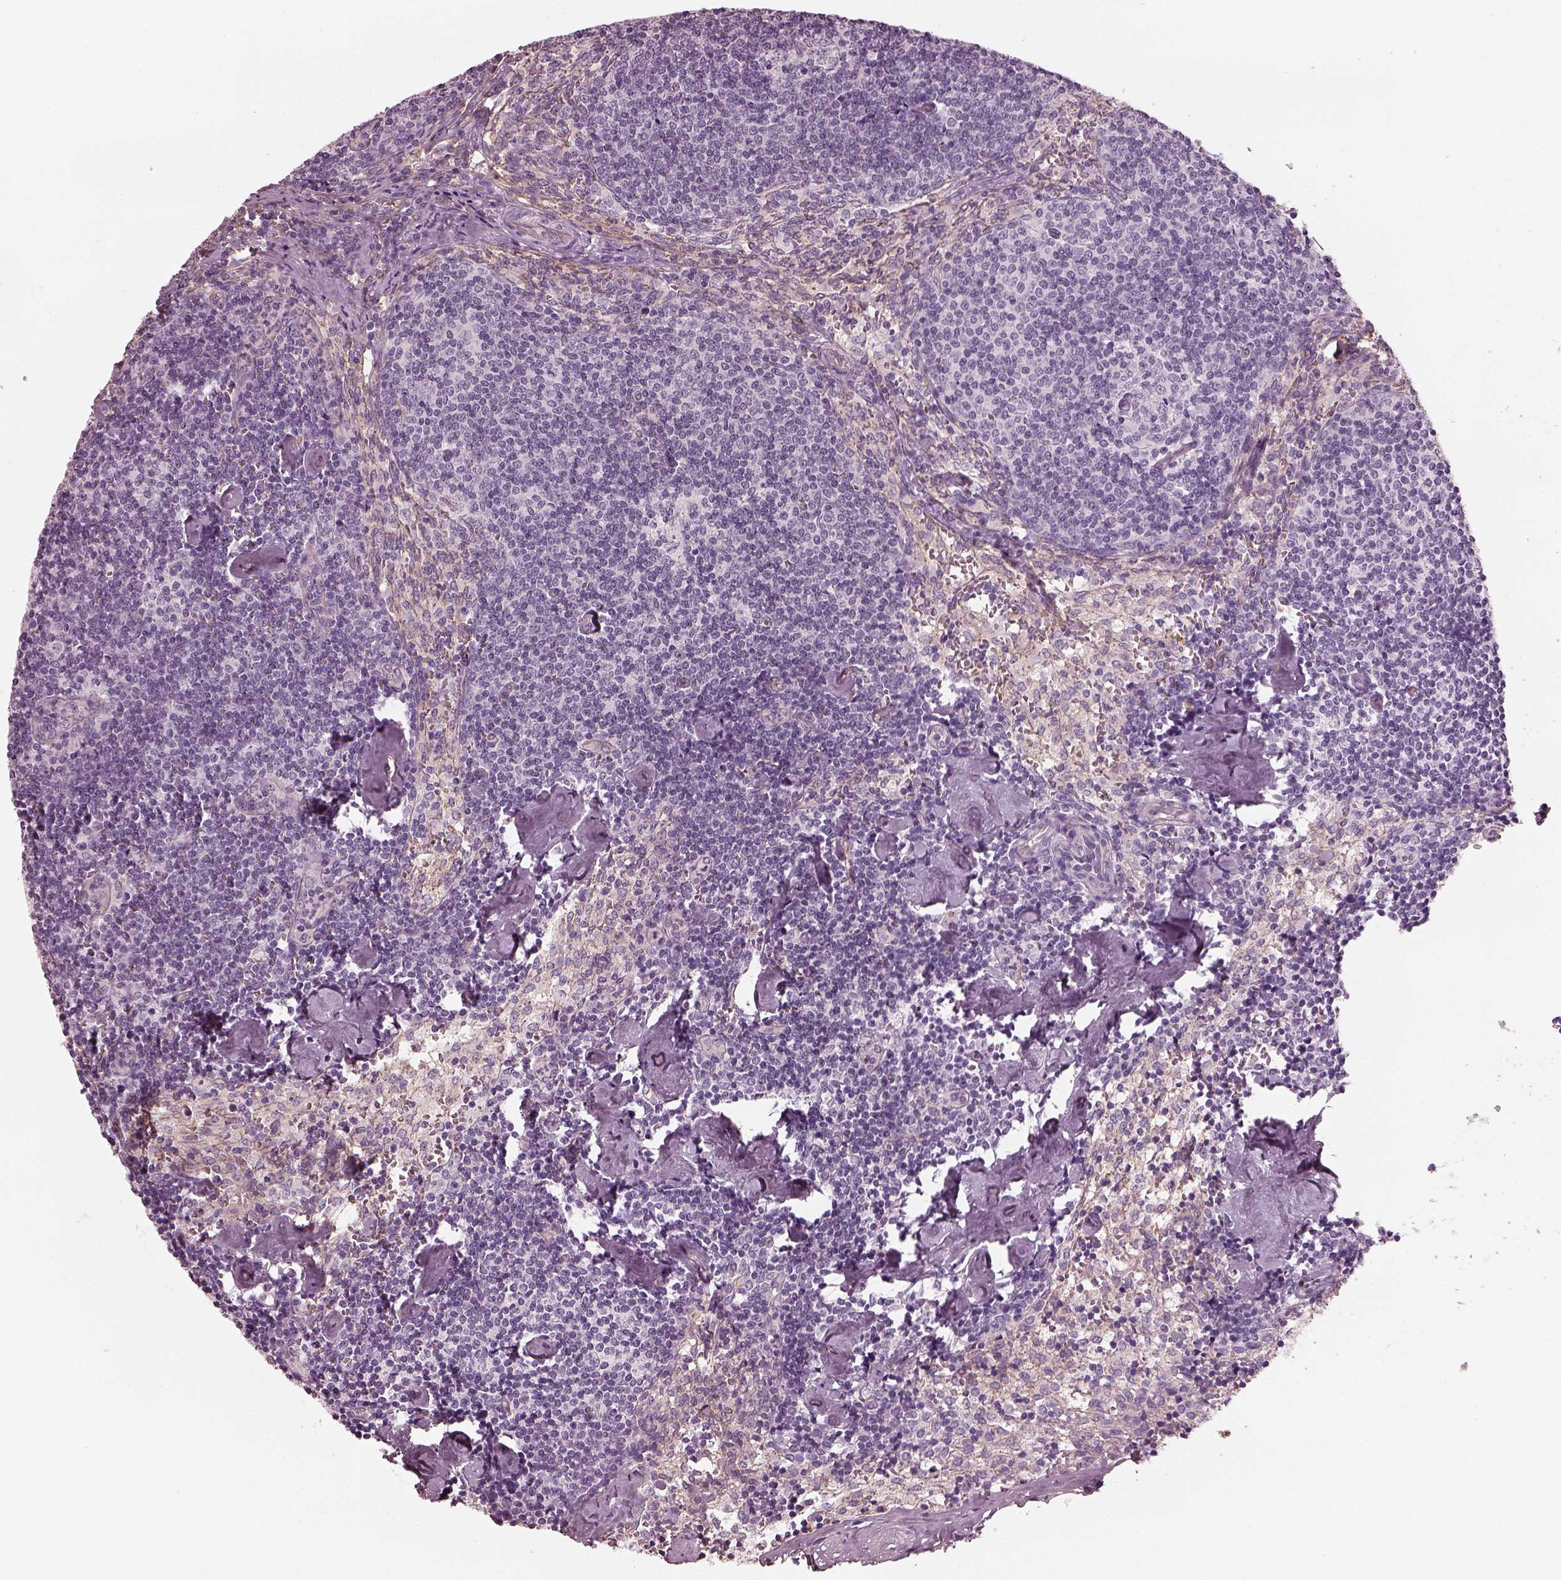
{"staining": {"intensity": "negative", "quantity": "none", "location": "none"}, "tissue": "lymph node", "cell_type": "Germinal center cells", "image_type": "normal", "snomed": [{"axis": "morphology", "description": "Normal tissue, NOS"}, {"axis": "topography", "description": "Lymph node"}], "caption": "Image shows no significant protein expression in germinal center cells of benign lymph node.", "gene": "EIF4E1B", "patient": {"sex": "female", "age": 50}}